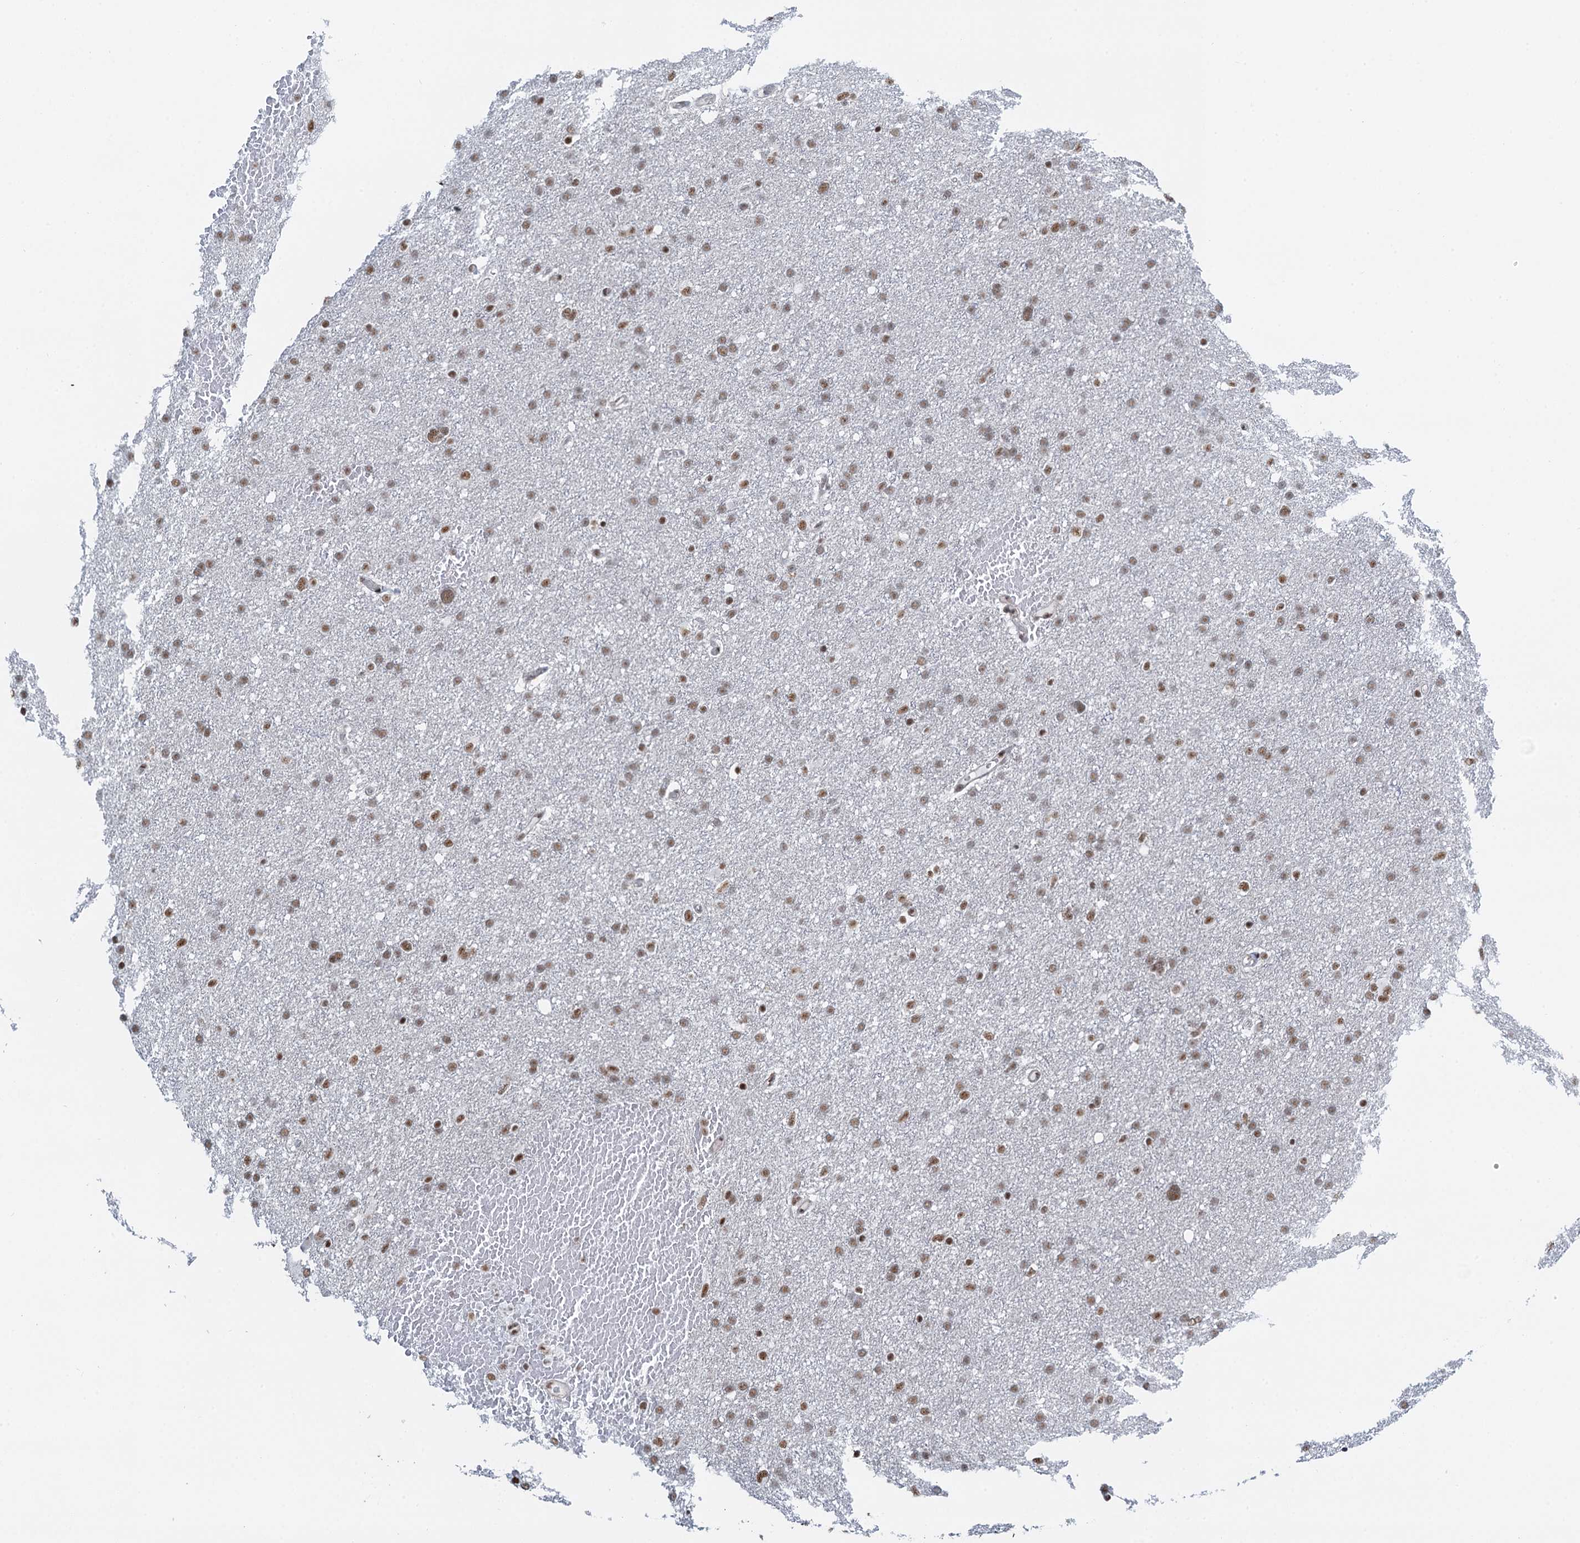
{"staining": {"intensity": "moderate", "quantity": ">75%", "location": "nuclear"}, "tissue": "glioma", "cell_type": "Tumor cells", "image_type": "cancer", "snomed": [{"axis": "morphology", "description": "Glioma, malignant, High grade"}, {"axis": "topography", "description": "Cerebral cortex"}], "caption": "Immunohistochemistry staining of glioma, which shows medium levels of moderate nuclear positivity in approximately >75% of tumor cells indicating moderate nuclear protein staining. The staining was performed using DAB (3,3'-diaminobenzidine) (brown) for protein detection and nuclei were counterstained in hematoxylin (blue).", "gene": "ZNF609", "patient": {"sex": "female", "age": 36}}